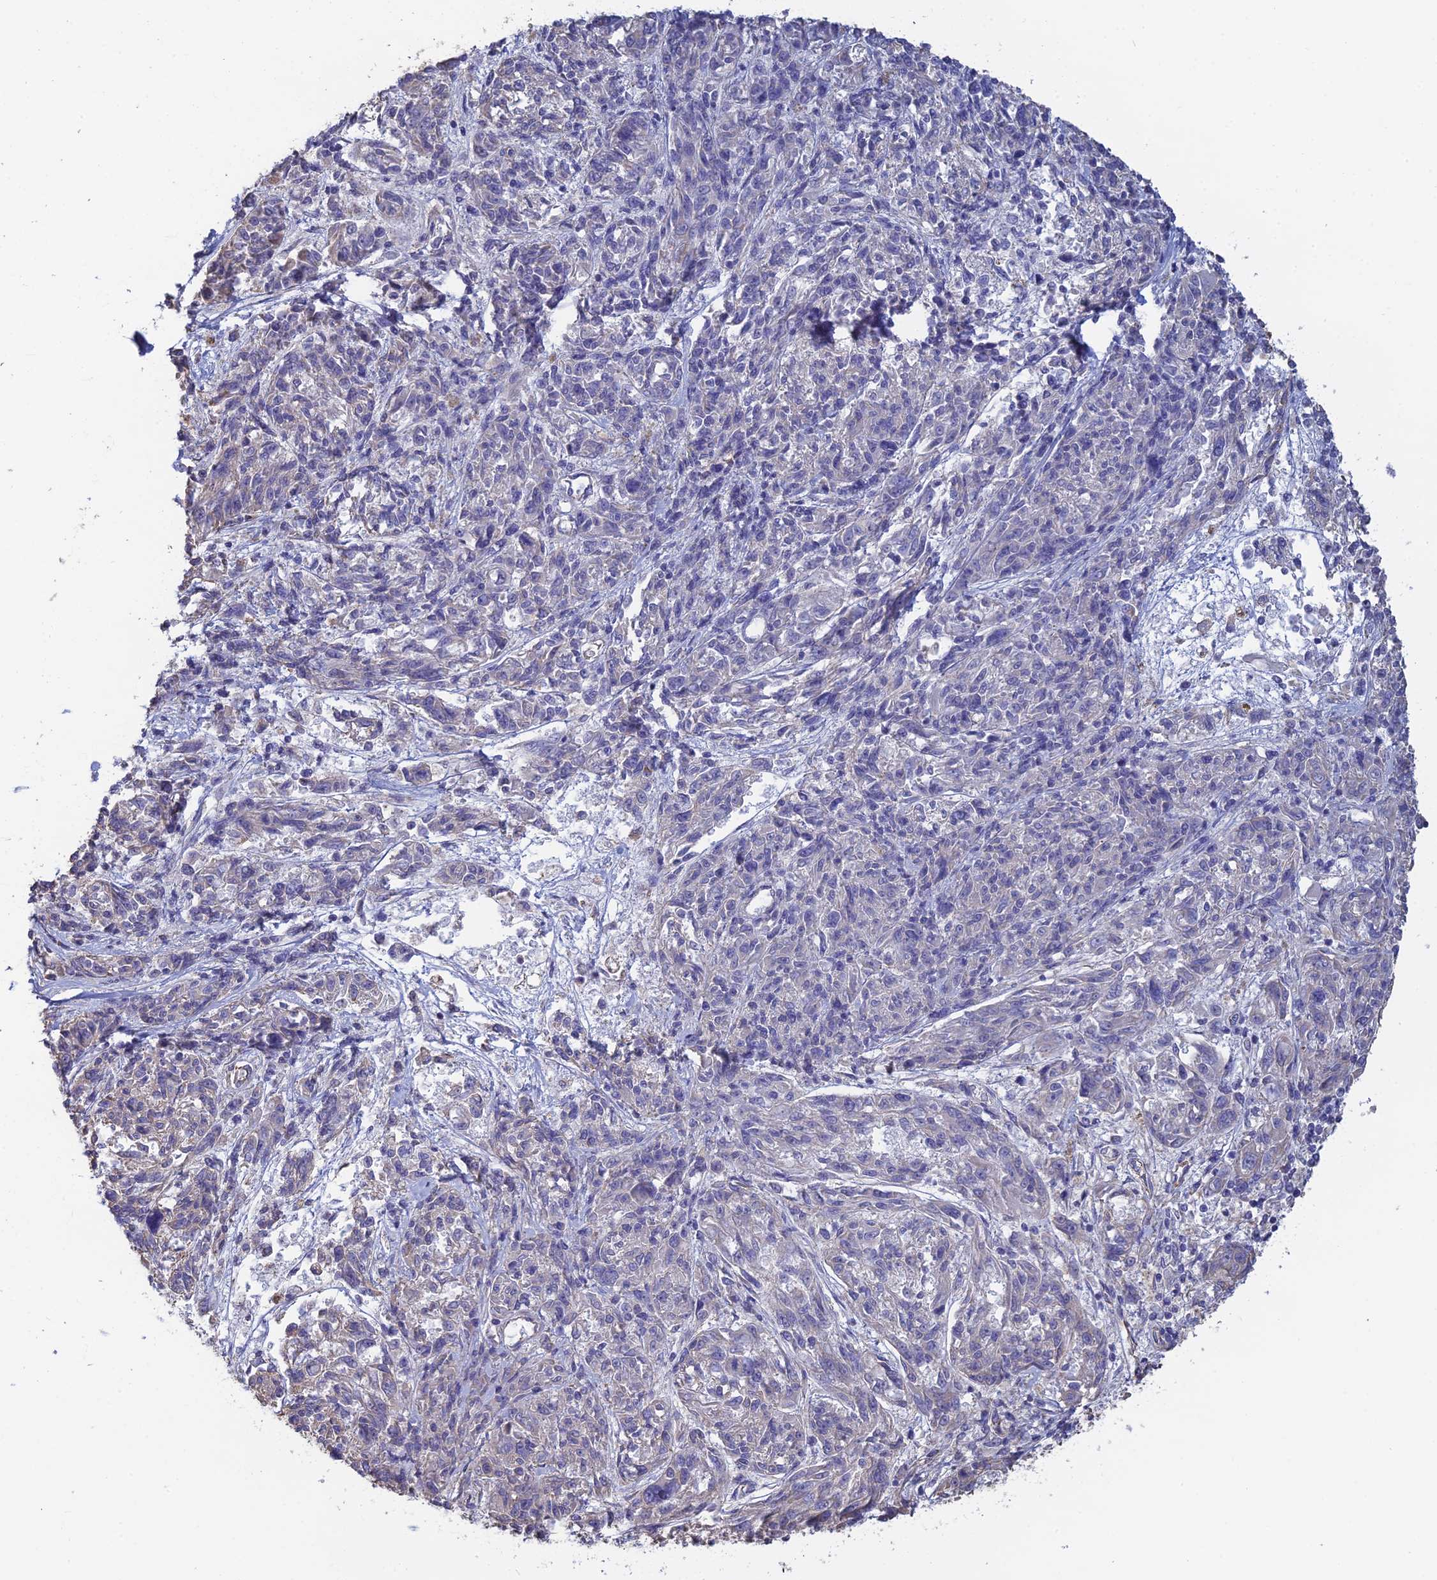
{"staining": {"intensity": "negative", "quantity": "none", "location": "none"}, "tissue": "melanoma", "cell_type": "Tumor cells", "image_type": "cancer", "snomed": [{"axis": "morphology", "description": "Malignant melanoma, NOS"}, {"axis": "topography", "description": "Skin"}], "caption": "Tumor cells are negative for brown protein staining in malignant melanoma. (DAB (3,3'-diaminobenzidine) immunohistochemistry (IHC) with hematoxylin counter stain).", "gene": "PCDHA5", "patient": {"sex": "male", "age": 53}}